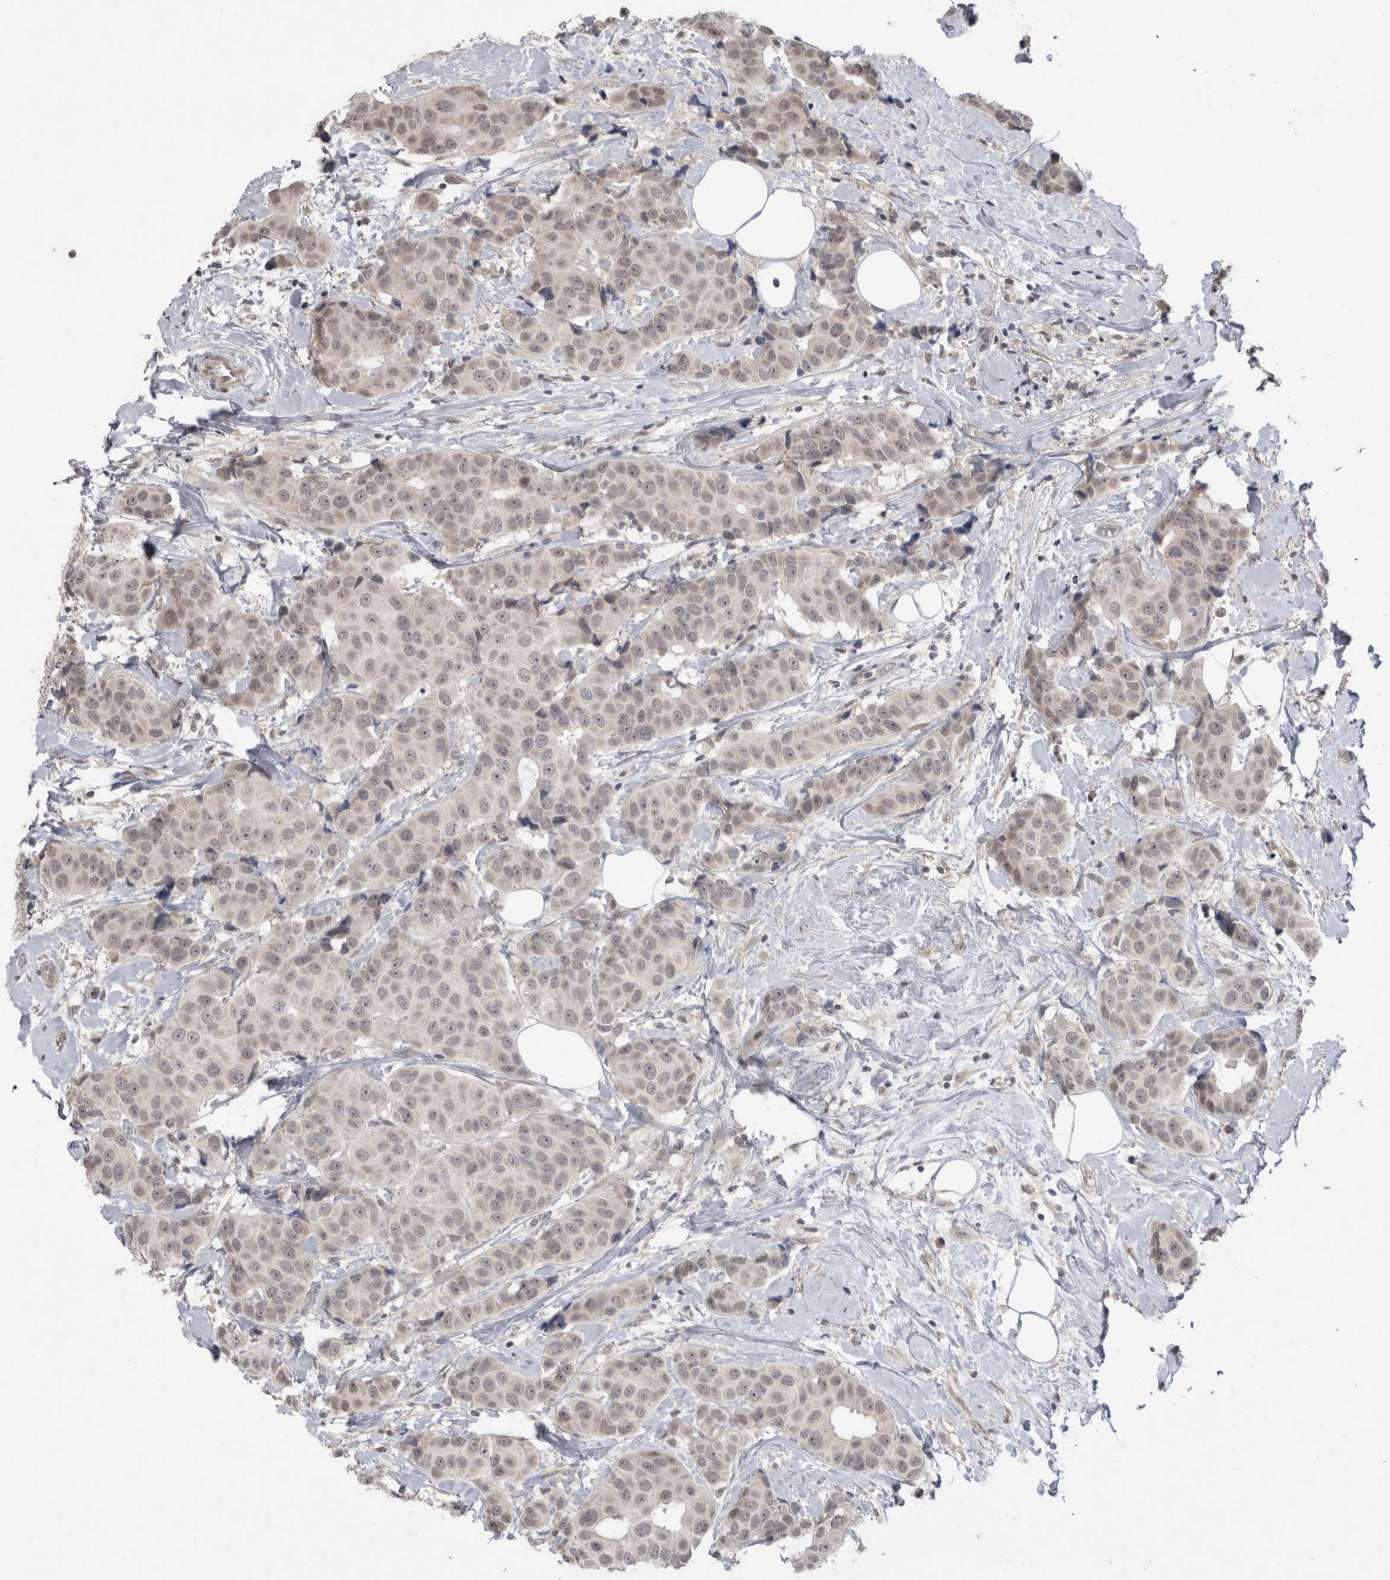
{"staining": {"intensity": "negative", "quantity": "none", "location": "none"}, "tissue": "breast cancer", "cell_type": "Tumor cells", "image_type": "cancer", "snomed": [{"axis": "morphology", "description": "Normal tissue, NOS"}, {"axis": "morphology", "description": "Duct carcinoma"}, {"axis": "topography", "description": "Breast"}], "caption": "Tumor cells are negative for brown protein staining in intraductal carcinoma (breast).", "gene": "MTBP", "patient": {"sex": "female", "age": 39}}